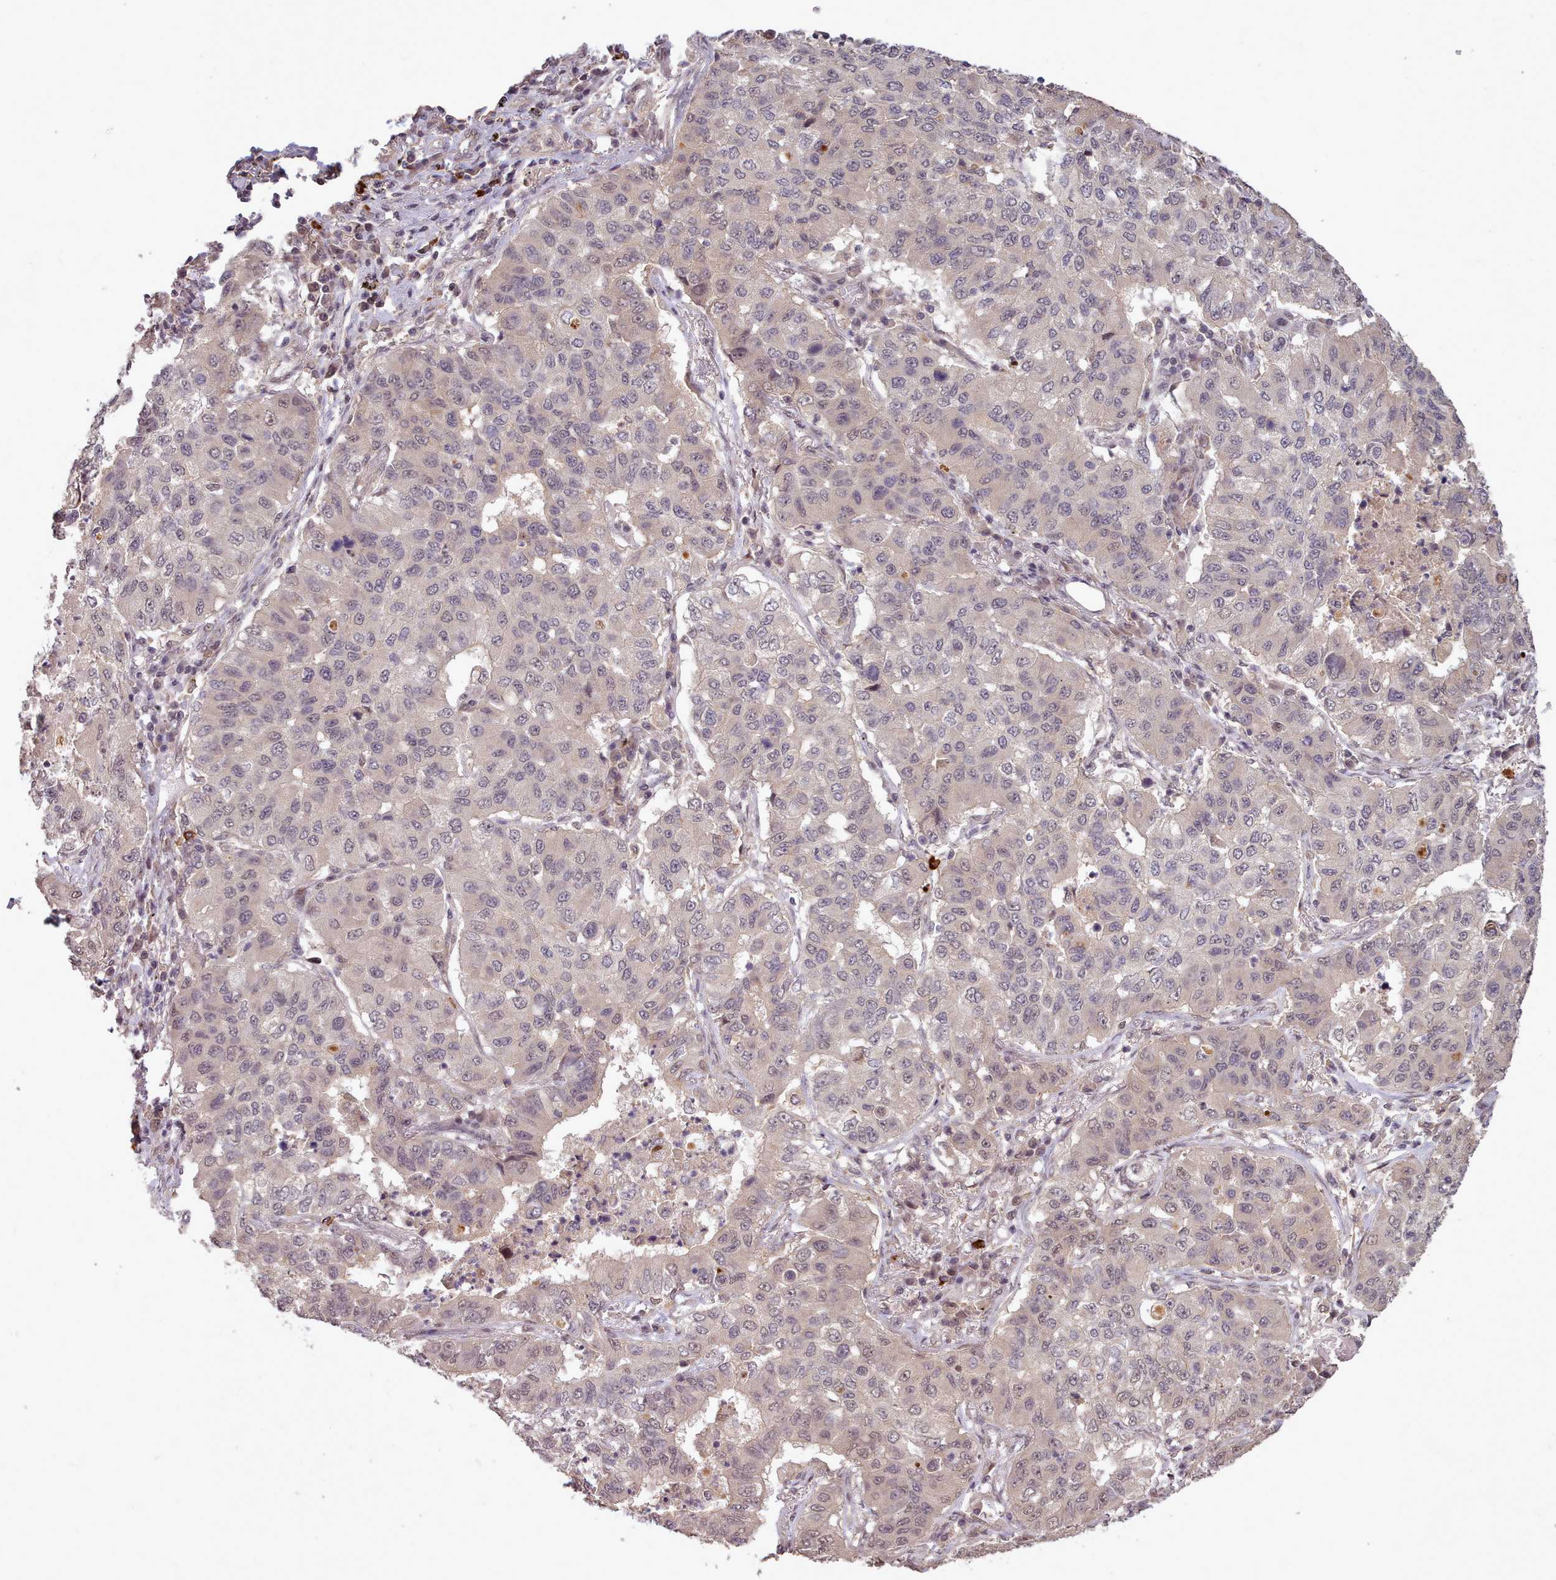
{"staining": {"intensity": "weak", "quantity": "<25%", "location": "nuclear"}, "tissue": "lung cancer", "cell_type": "Tumor cells", "image_type": "cancer", "snomed": [{"axis": "morphology", "description": "Squamous cell carcinoma, NOS"}, {"axis": "topography", "description": "Lung"}], "caption": "Tumor cells are negative for brown protein staining in lung cancer.", "gene": "CDC6", "patient": {"sex": "male", "age": 74}}